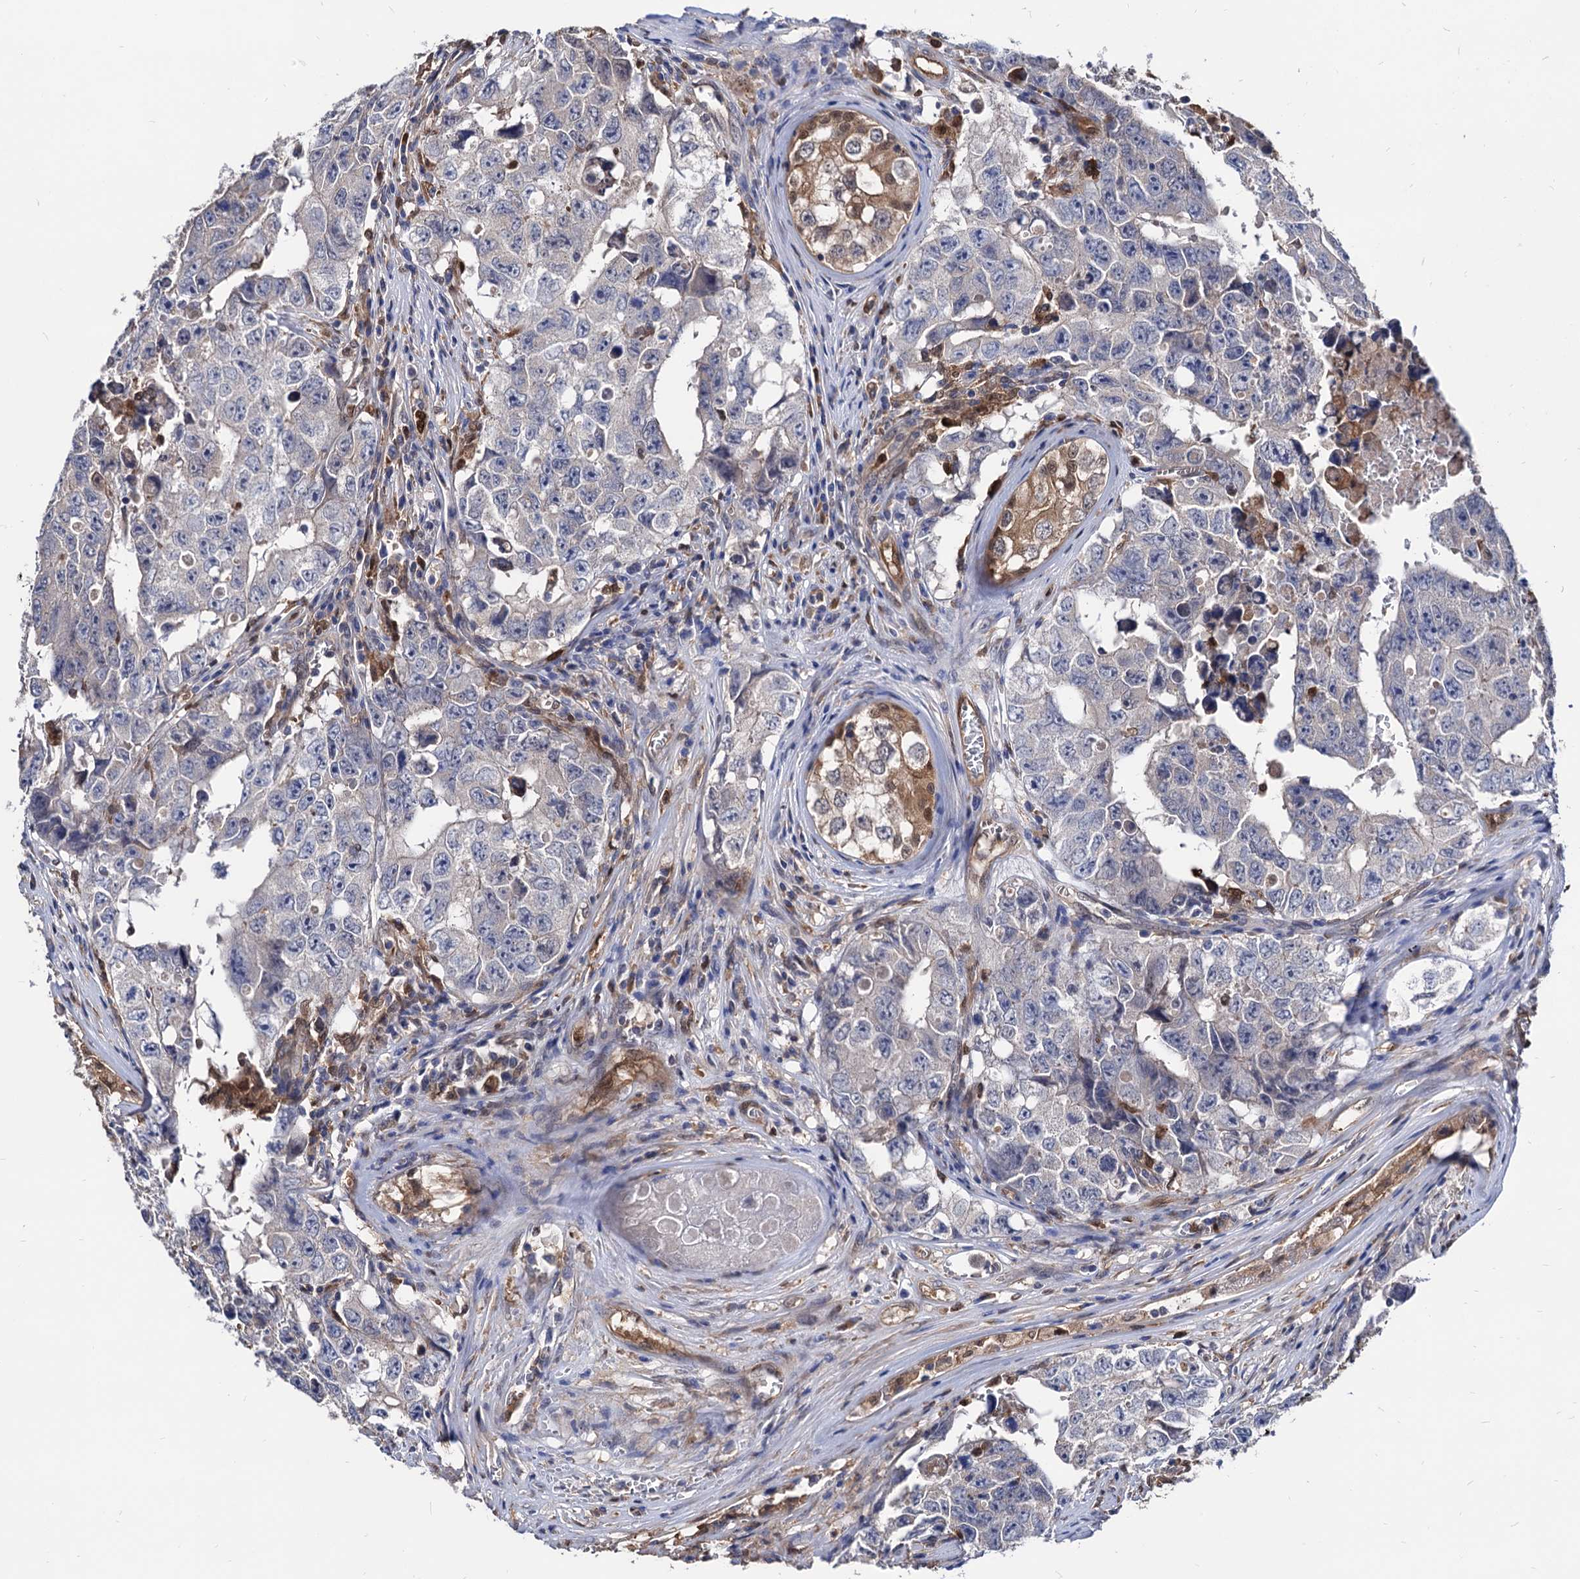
{"staining": {"intensity": "negative", "quantity": "none", "location": "none"}, "tissue": "testis cancer", "cell_type": "Tumor cells", "image_type": "cancer", "snomed": [{"axis": "morphology", "description": "Carcinoma, Embryonal, NOS"}, {"axis": "topography", "description": "Testis"}], "caption": "IHC histopathology image of neoplastic tissue: testis cancer stained with DAB exhibits no significant protein positivity in tumor cells.", "gene": "CPPED1", "patient": {"sex": "male", "age": 17}}